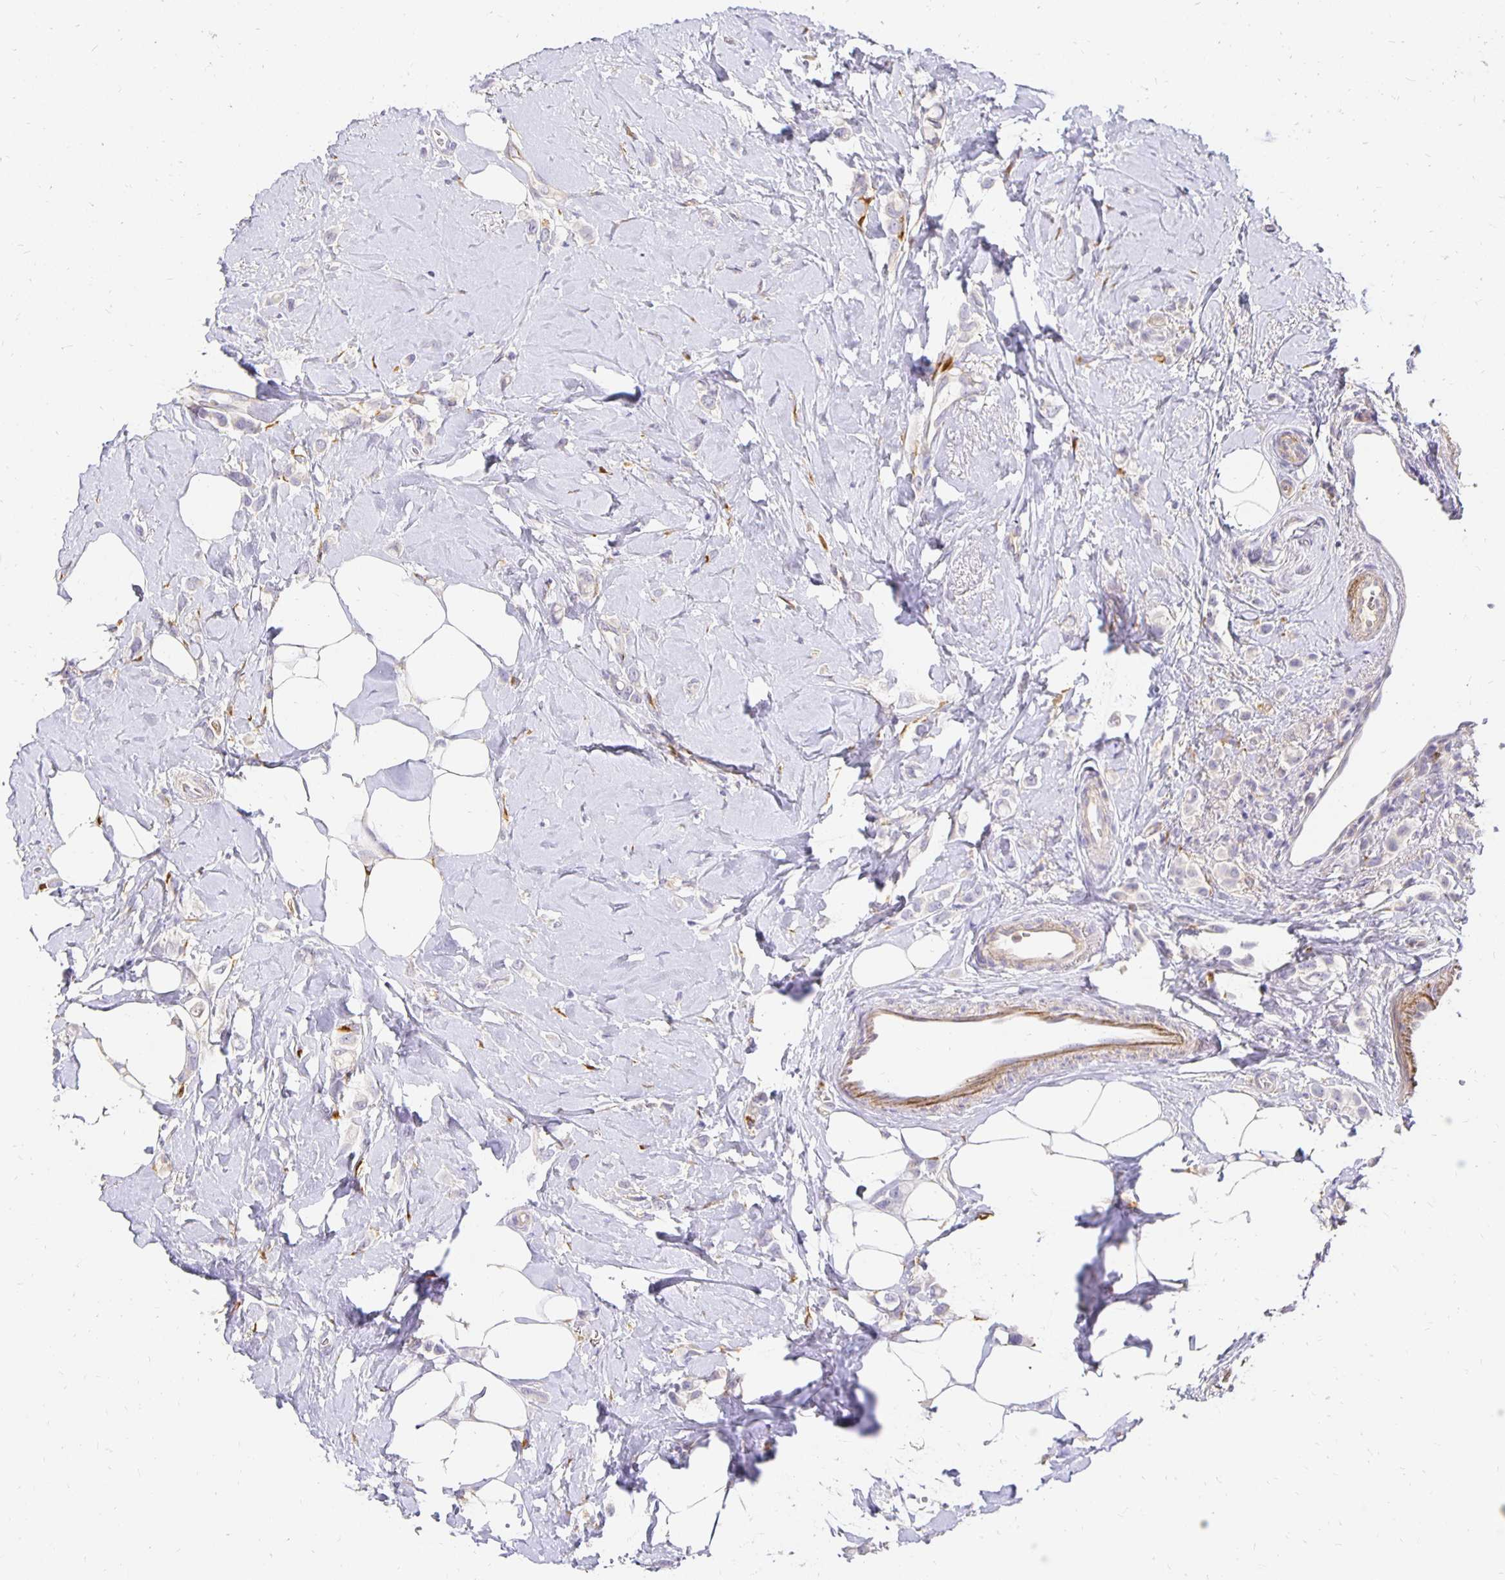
{"staining": {"intensity": "negative", "quantity": "none", "location": "none"}, "tissue": "breast cancer", "cell_type": "Tumor cells", "image_type": "cancer", "snomed": [{"axis": "morphology", "description": "Lobular carcinoma"}, {"axis": "topography", "description": "Breast"}], "caption": "DAB immunohistochemical staining of human breast lobular carcinoma displays no significant expression in tumor cells.", "gene": "PLOD1", "patient": {"sex": "female", "age": 66}}